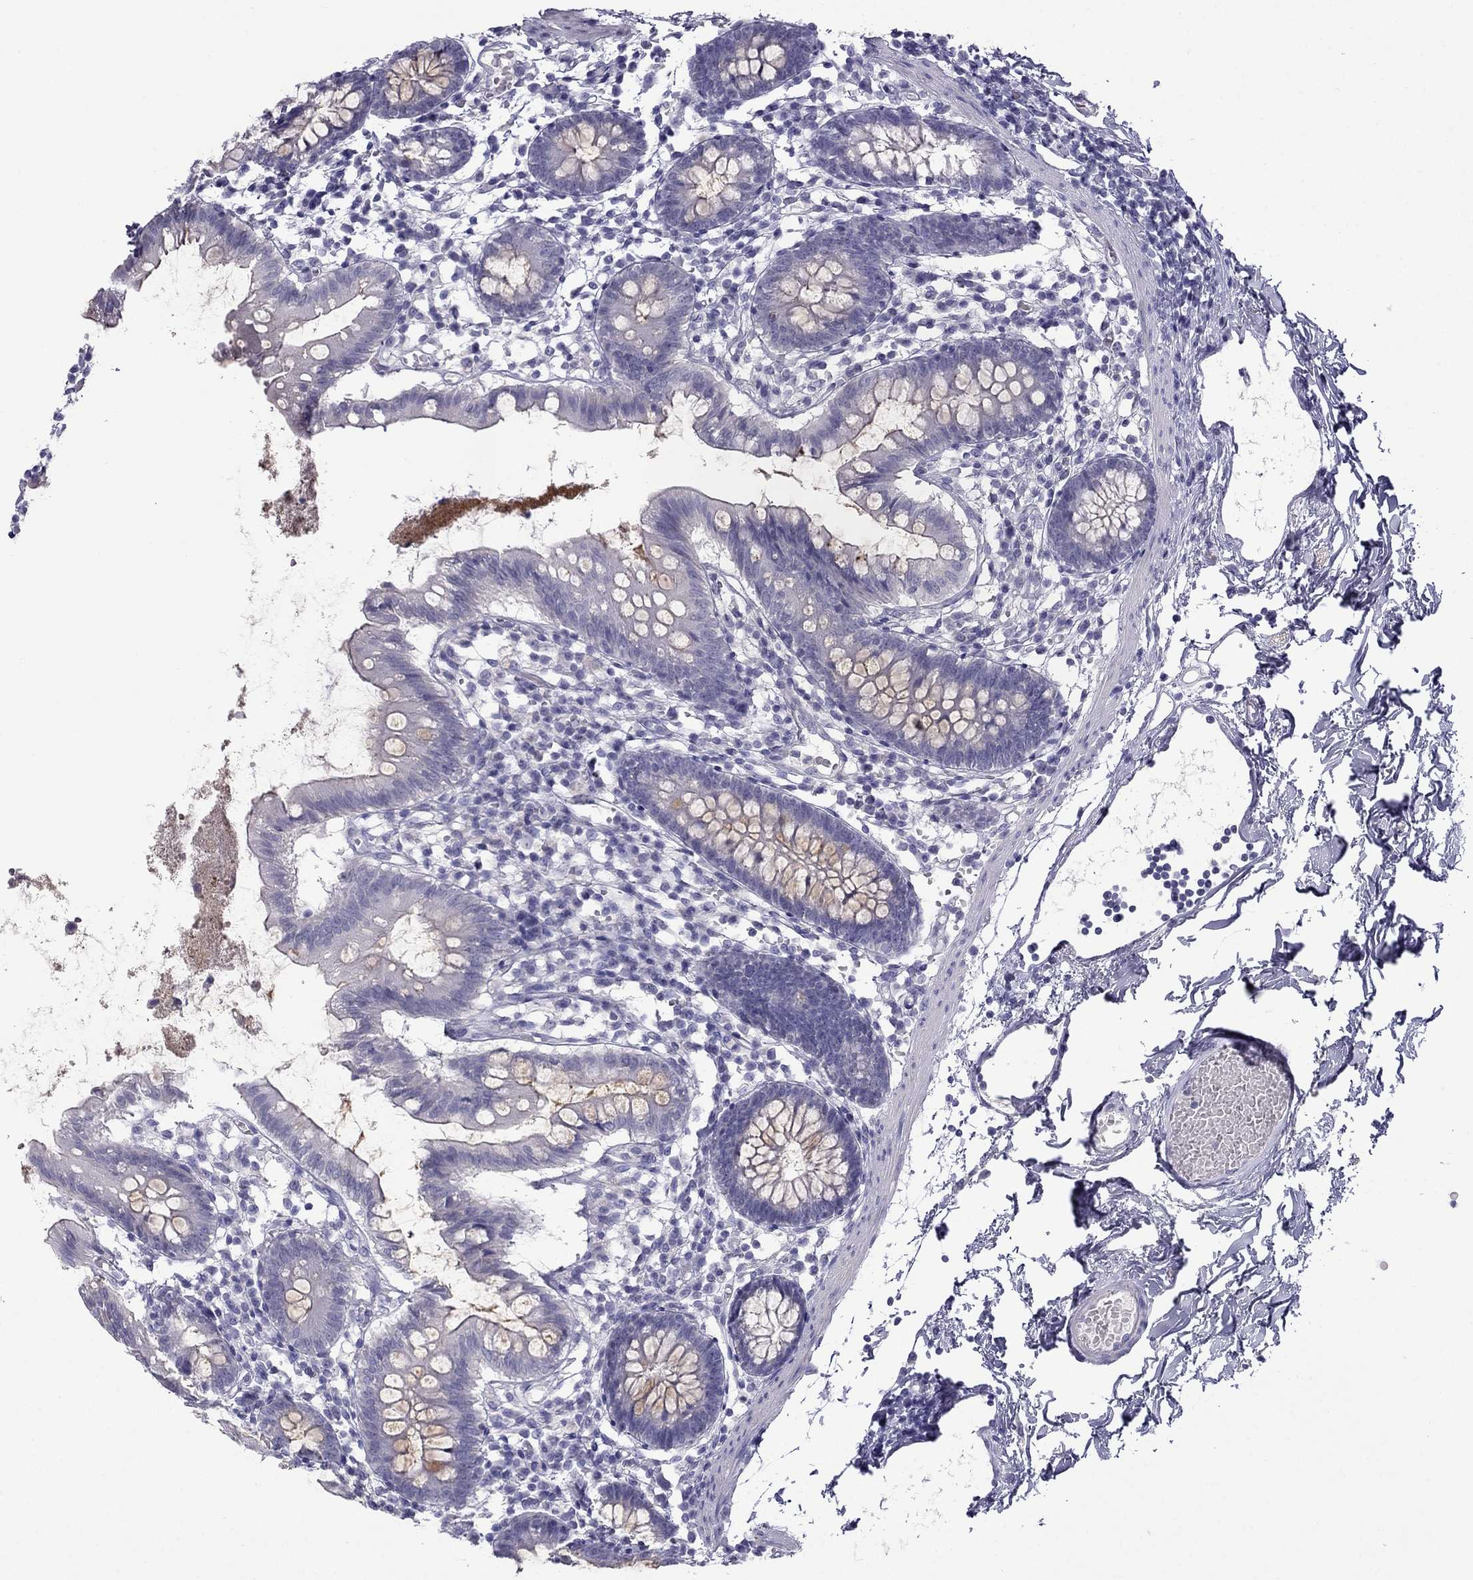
{"staining": {"intensity": "negative", "quantity": "none", "location": "none"}, "tissue": "small intestine", "cell_type": "Glandular cells", "image_type": "normal", "snomed": [{"axis": "morphology", "description": "Normal tissue, NOS"}, {"axis": "topography", "description": "Small intestine"}], "caption": "This micrograph is of unremarkable small intestine stained with IHC to label a protein in brown with the nuclei are counter-stained blue. There is no positivity in glandular cells.", "gene": "ERC2", "patient": {"sex": "female", "age": 90}}